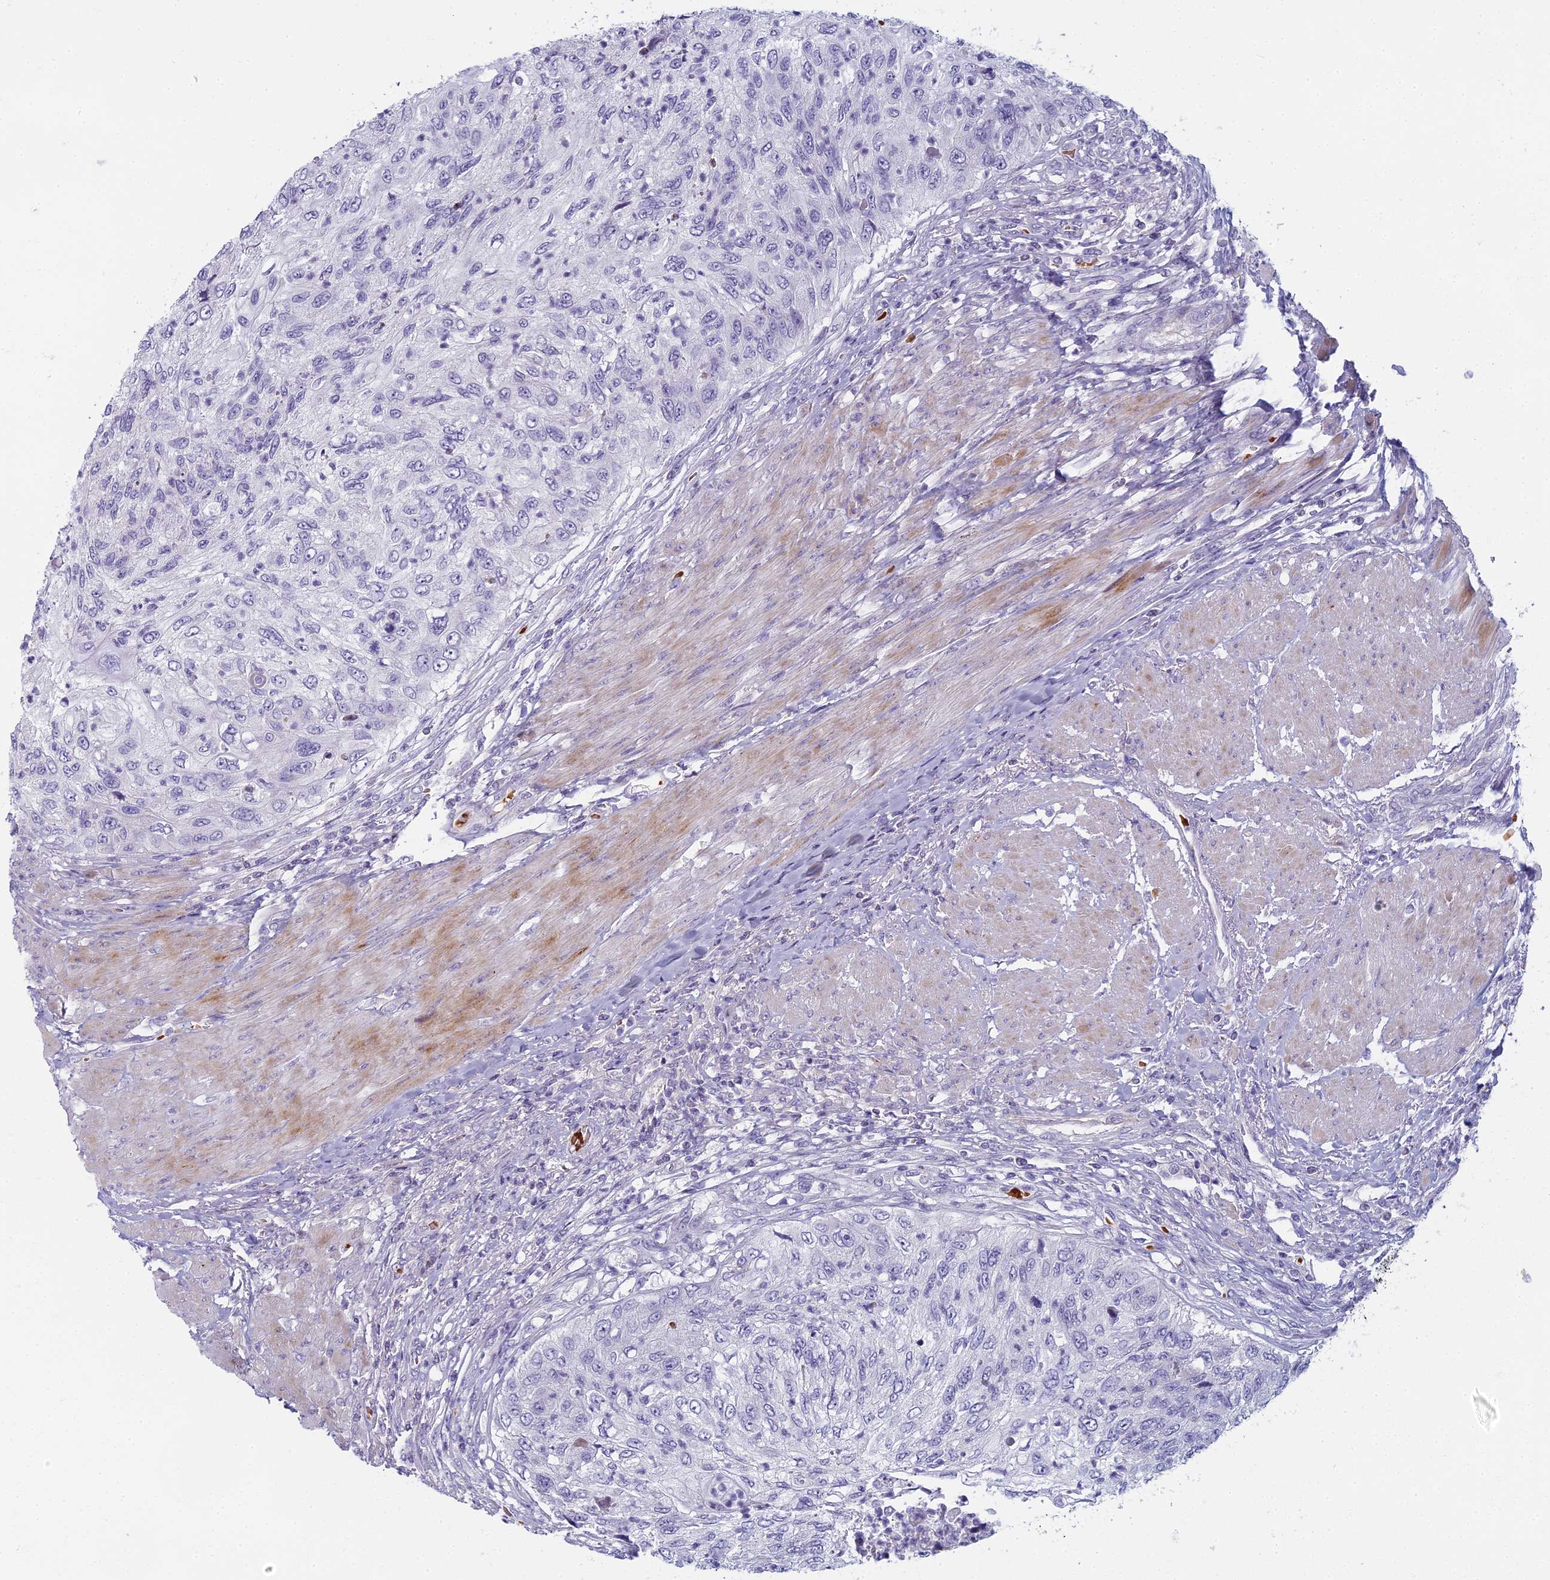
{"staining": {"intensity": "negative", "quantity": "none", "location": "none"}, "tissue": "urothelial cancer", "cell_type": "Tumor cells", "image_type": "cancer", "snomed": [{"axis": "morphology", "description": "Urothelial carcinoma, High grade"}, {"axis": "topography", "description": "Urinary bladder"}], "caption": "This is an immunohistochemistry micrograph of human high-grade urothelial carcinoma. There is no expression in tumor cells.", "gene": "ARL15", "patient": {"sex": "female", "age": 60}}